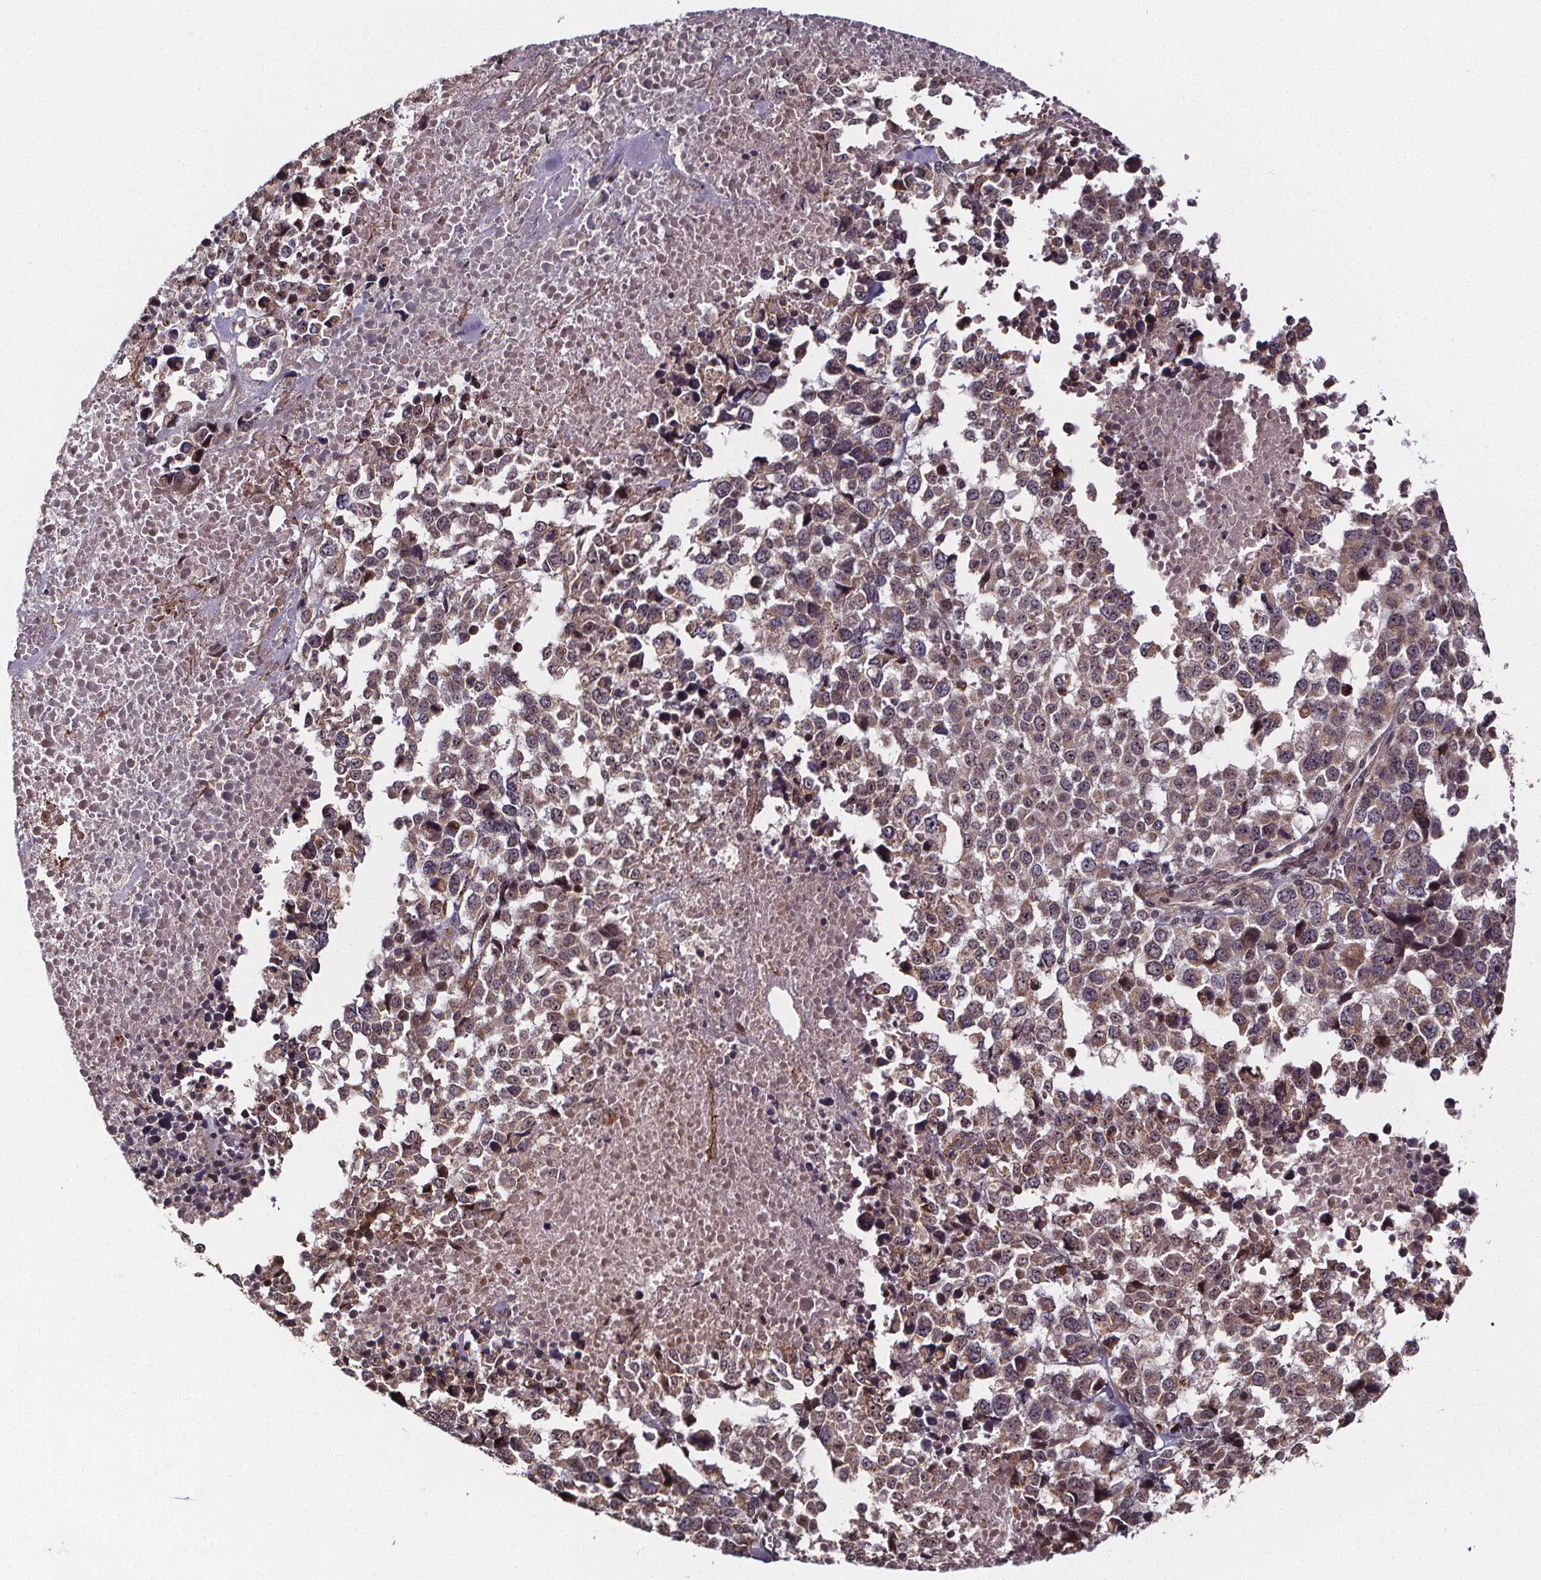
{"staining": {"intensity": "weak", "quantity": "<25%", "location": "cytoplasmic/membranous"}, "tissue": "melanoma", "cell_type": "Tumor cells", "image_type": "cancer", "snomed": [{"axis": "morphology", "description": "Malignant melanoma, Metastatic site"}, {"axis": "topography", "description": "Skin"}], "caption": "An image of melanoma stained for a protein demonstrates no brown staining in tumor cells.", "gene": "DDIT3", "patient": {"sex": "male", "age": 84}}